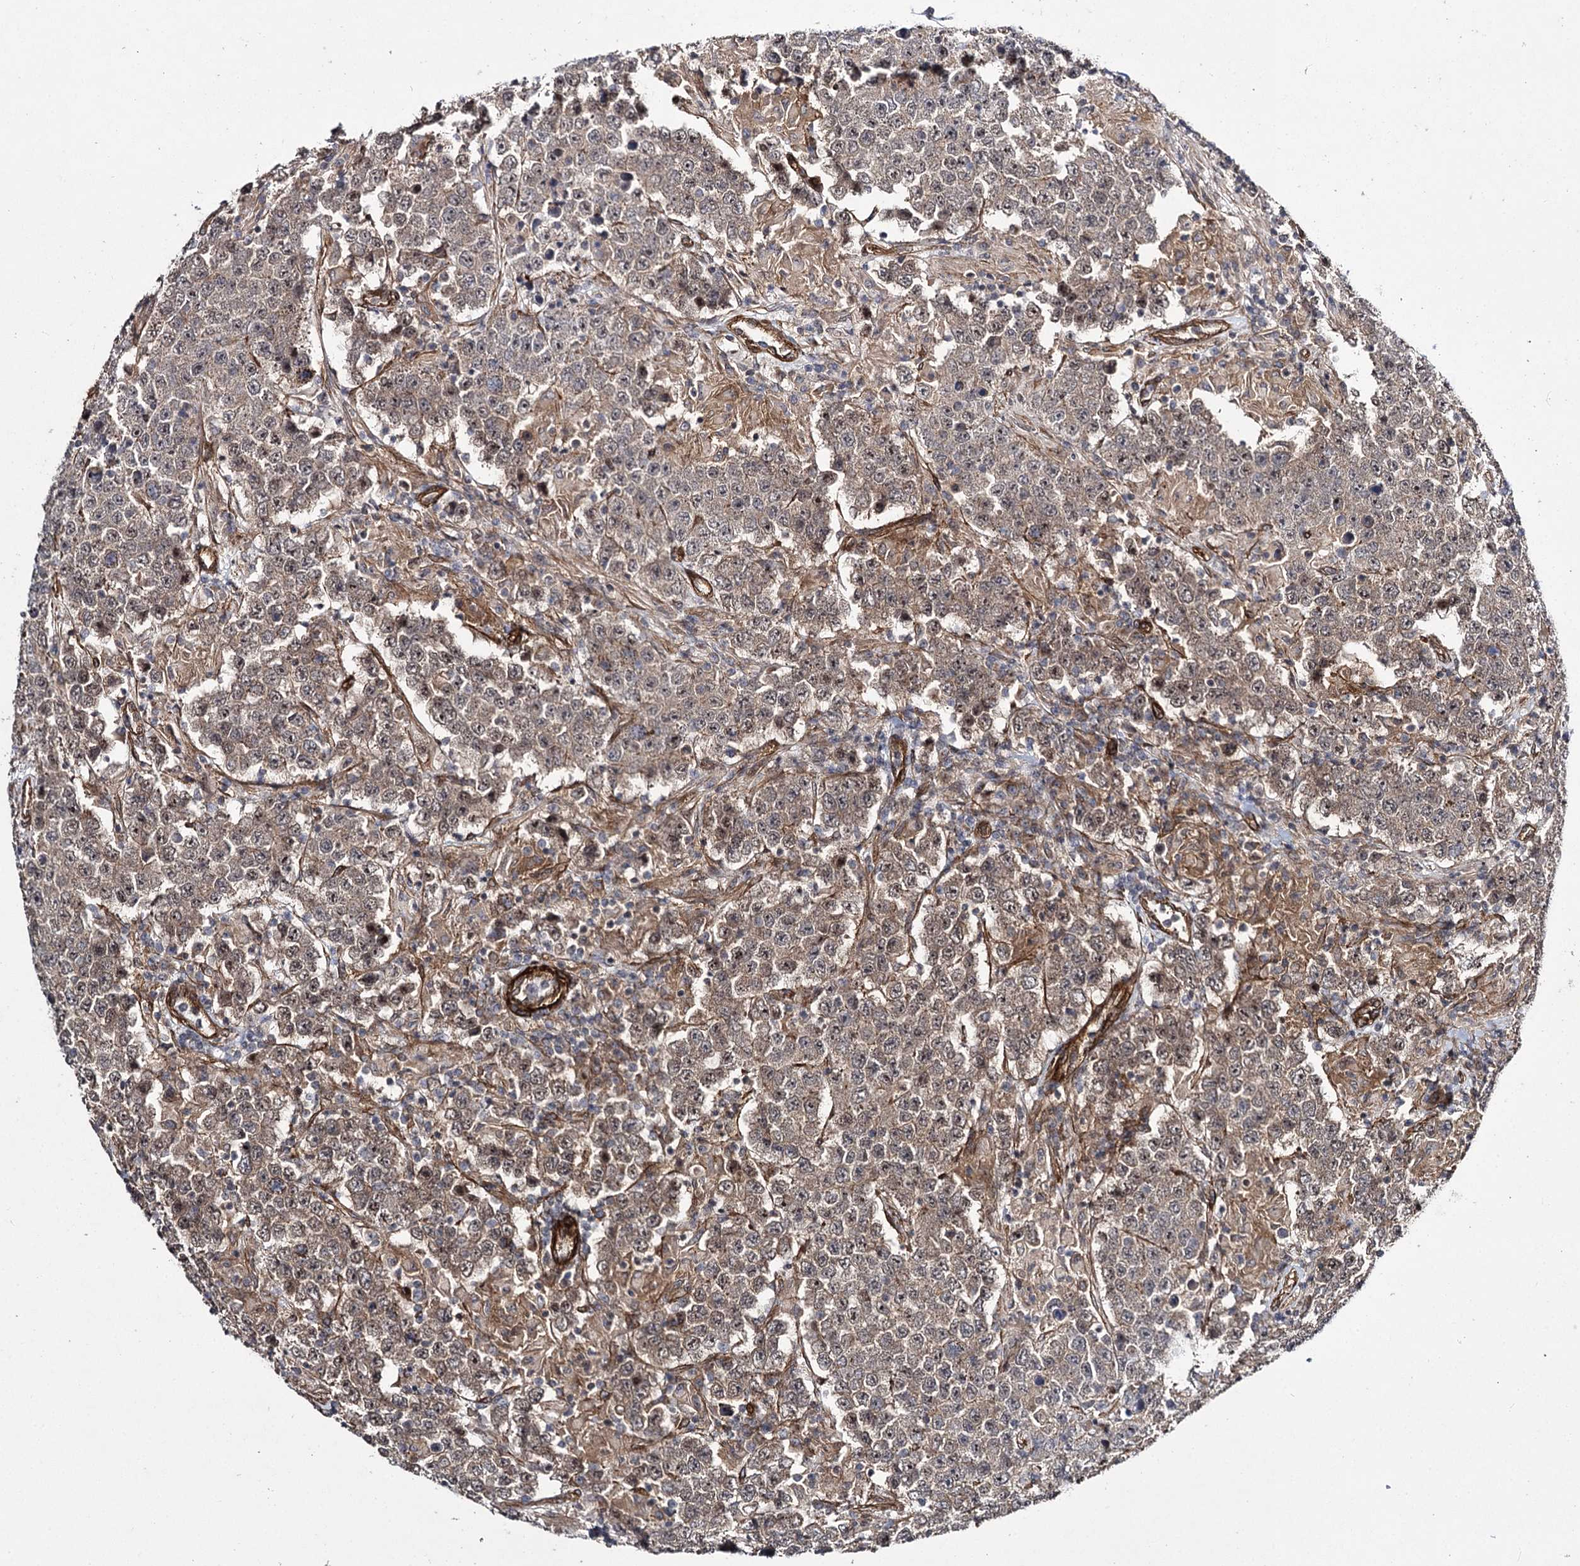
{"staining": {"intensity": "weak", "quantity": ">75%", "location": "cytoplasmic/membranous"}, "tissue": "testis cancer", "cell_type": "Tumor cells", "image_type": "cancer", "snomed": [{"axis": "morphology", "description": "Normal tissue, NOS"}, {"axis": "morphology", "description": "Urothelial carcinoma, High grade"}, {"axis": "morphology", "description": "Seminoma, NOS"}, {"axis": "morphology", "description": "Carcinoma, Embryonal, NOS"}, {"axis": "topography", "description": "Urinary bladder"}, {"axis": "topography", "description": "Testis"}], "caption": "Seminoma (testis) tissue reveals weak cytoplasmic/membranous staining in approximately >75% of tumor cells The staining is performed using DAB brown chromogen to label protein expression. The nuclei are counter-stained blue using hematoxylin.", "gene": "MYO1C", "patient": {"sex": "male", "age": 41}}